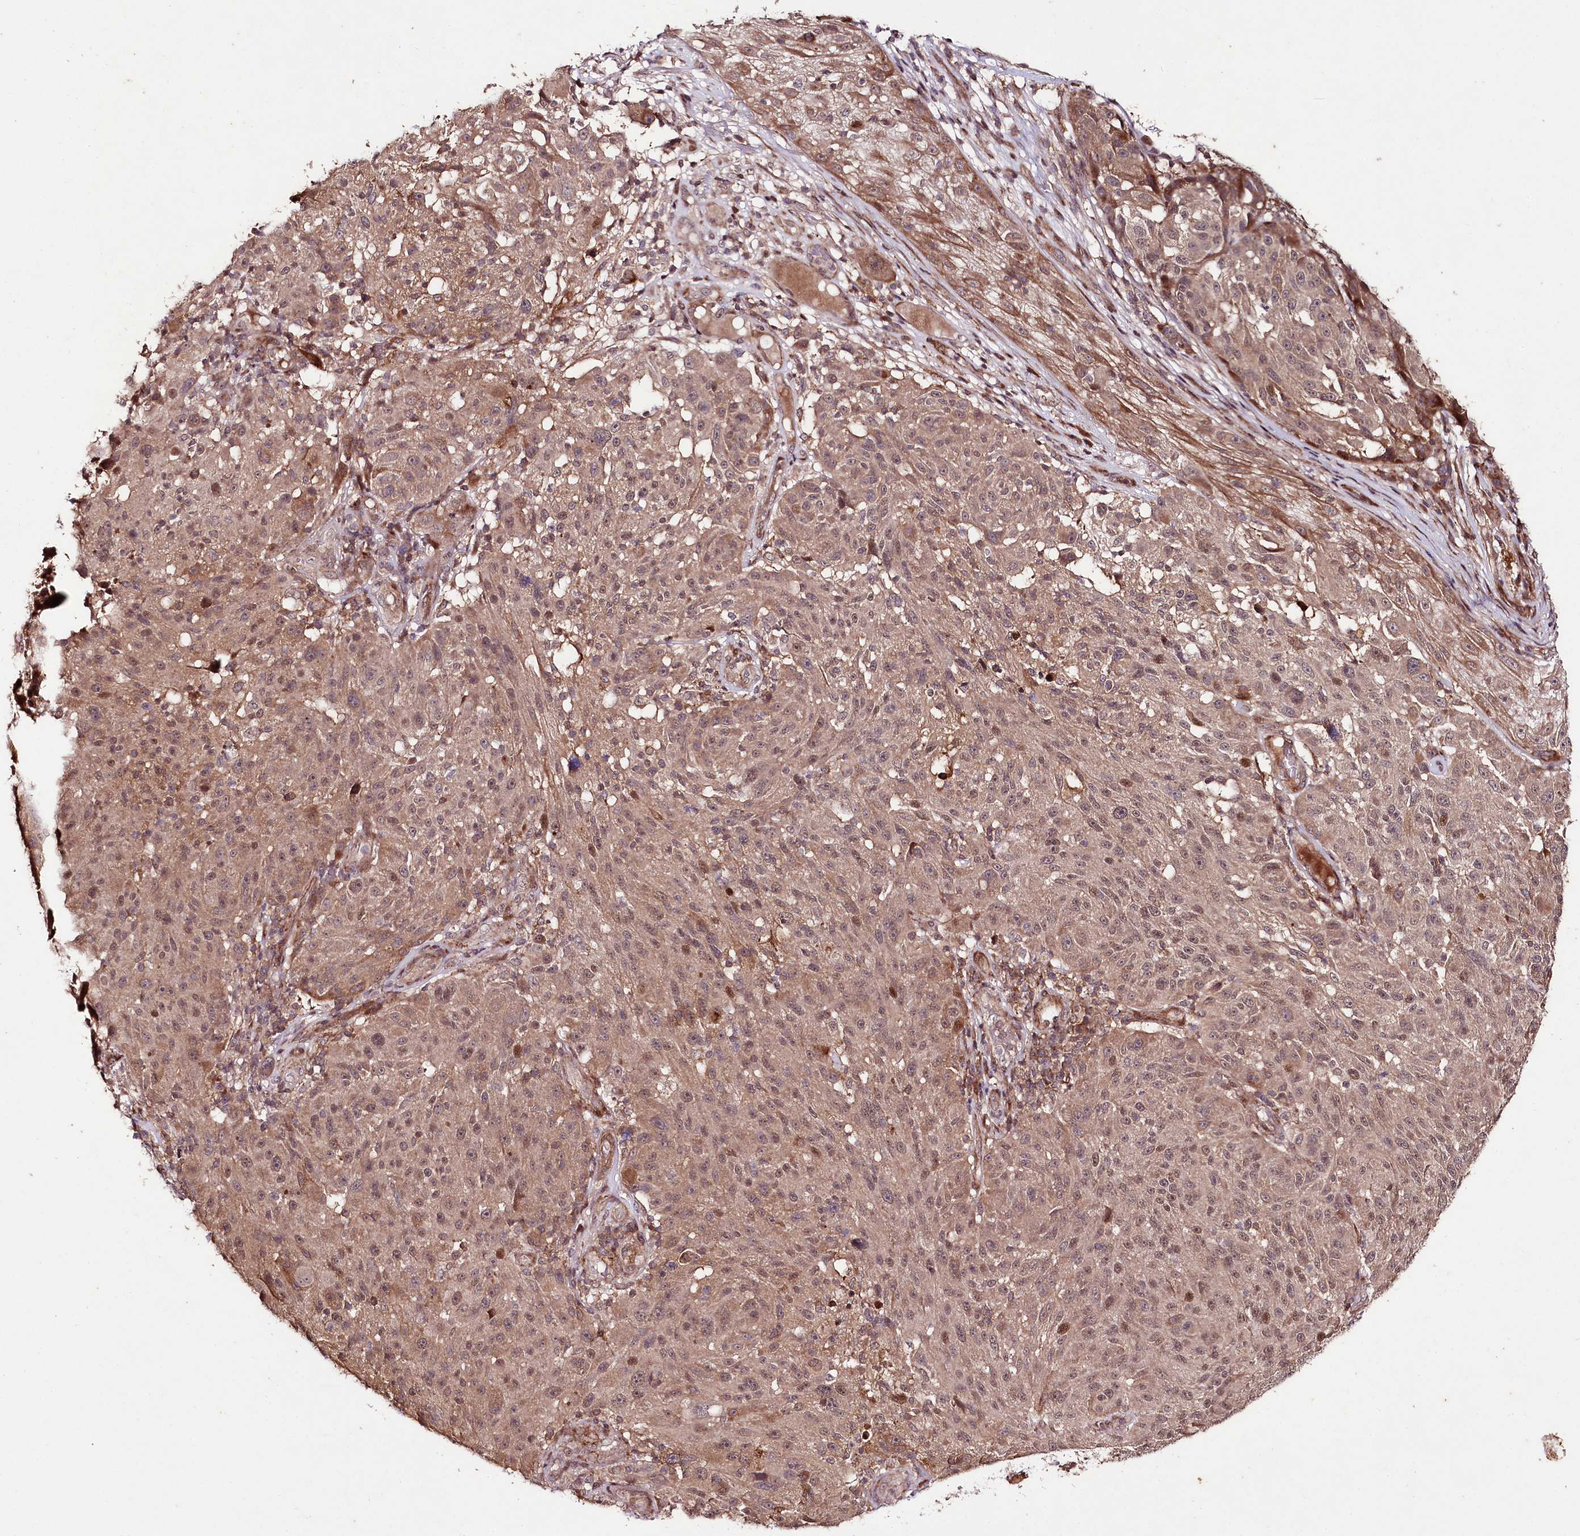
{"staining": {"intensity": "moderate", "quantity": "25%-75%", "location": "cytoplasmic/membranous,nuclear"}, "tissue": "melanoma", "cell_type": "Tumor cells", "image_type": "cancer", "snomed": [{"axis": "morphology", "description": "Malignant melanoma, NOS"}, {"axis": "topography", "description": "Skin"}], "caption": "Immunohistochemistry (IHC) micrograph of human malignant melanoma stained for a protein (brown), which exhibits medium levels of moderate cytoplasmic/membranous and nuclear staining in about 25%-75% of tumor cells.", "gene": "PHLDB1", "patient": {"sex": "male", "age": 53}}